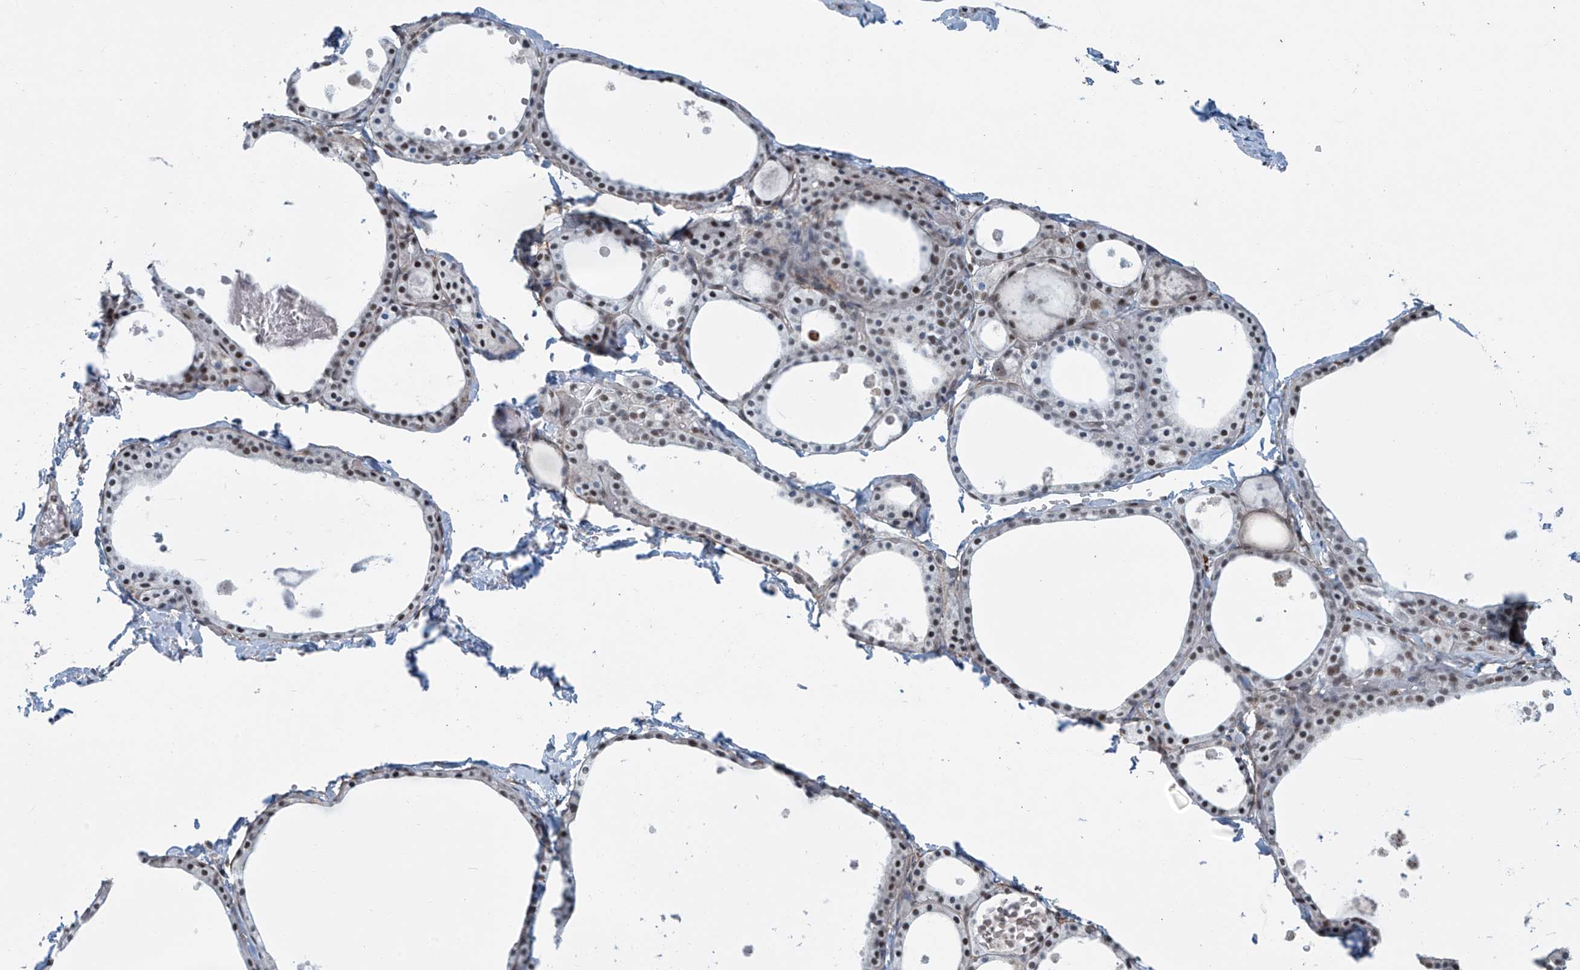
{"staining": {"intensity": "moderate", "quantity": ">75%", "location": "nuclear"}, "tissue": "thyroid gland", "cell_type": "Glandular cells", "image_type": "normal", "snomed": [{"axis": "morphology", "description": "Normal tissue, NOS"}, {"axis": "topography", "description": "Thyroid gland"}], "caption": "A brown stain shows moderate nuclear expression of a protein in glandular cells of normal thyroid gland. (brown staining indicates protein expression, while blue staining denotes nuclei).", "gene": "ENSG00000257390", "patient": {"sex": "male", "age": 56}}